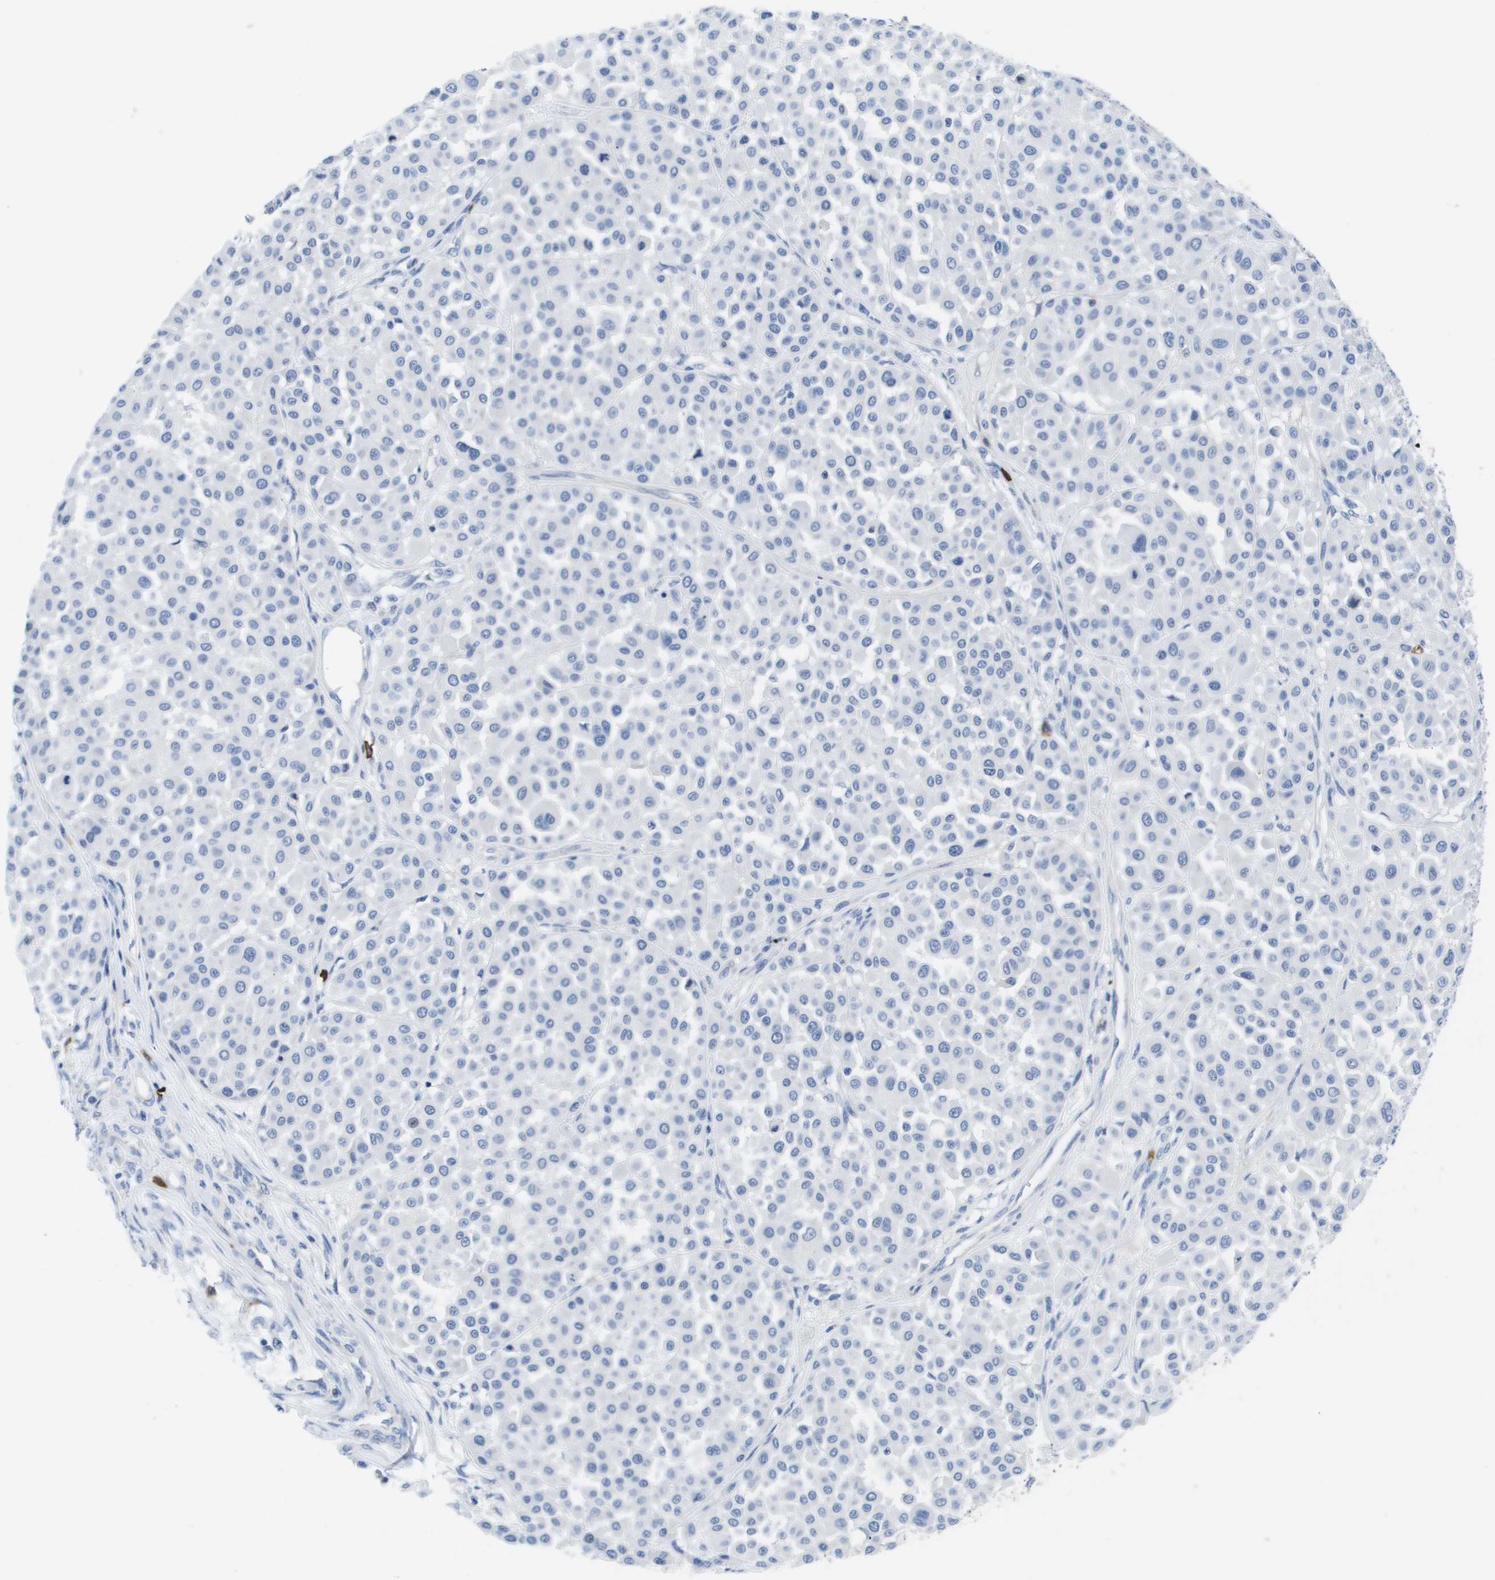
{"staining": {"intensity": "negative", "quantity": "none", "location": "none"}, "tissue": "melanoma", "cell_type": "Tumor cells", "image_type": "cancer", "snomed": [{"axis": "morphology", "description": "Malignant melanoma, Metastatic site"}, {"axis": "topography", "description": "Soft tissue"}], "caption": "Immunohistochemistry (IHC) histopathology image of human melanoma stained for a protein (brown), which shows no positivity in tumor cells. (IHC, brightfield microscopy, high magnification).", "gene": "MS4A1", "patient": {"sex": "male", "age": 41}}